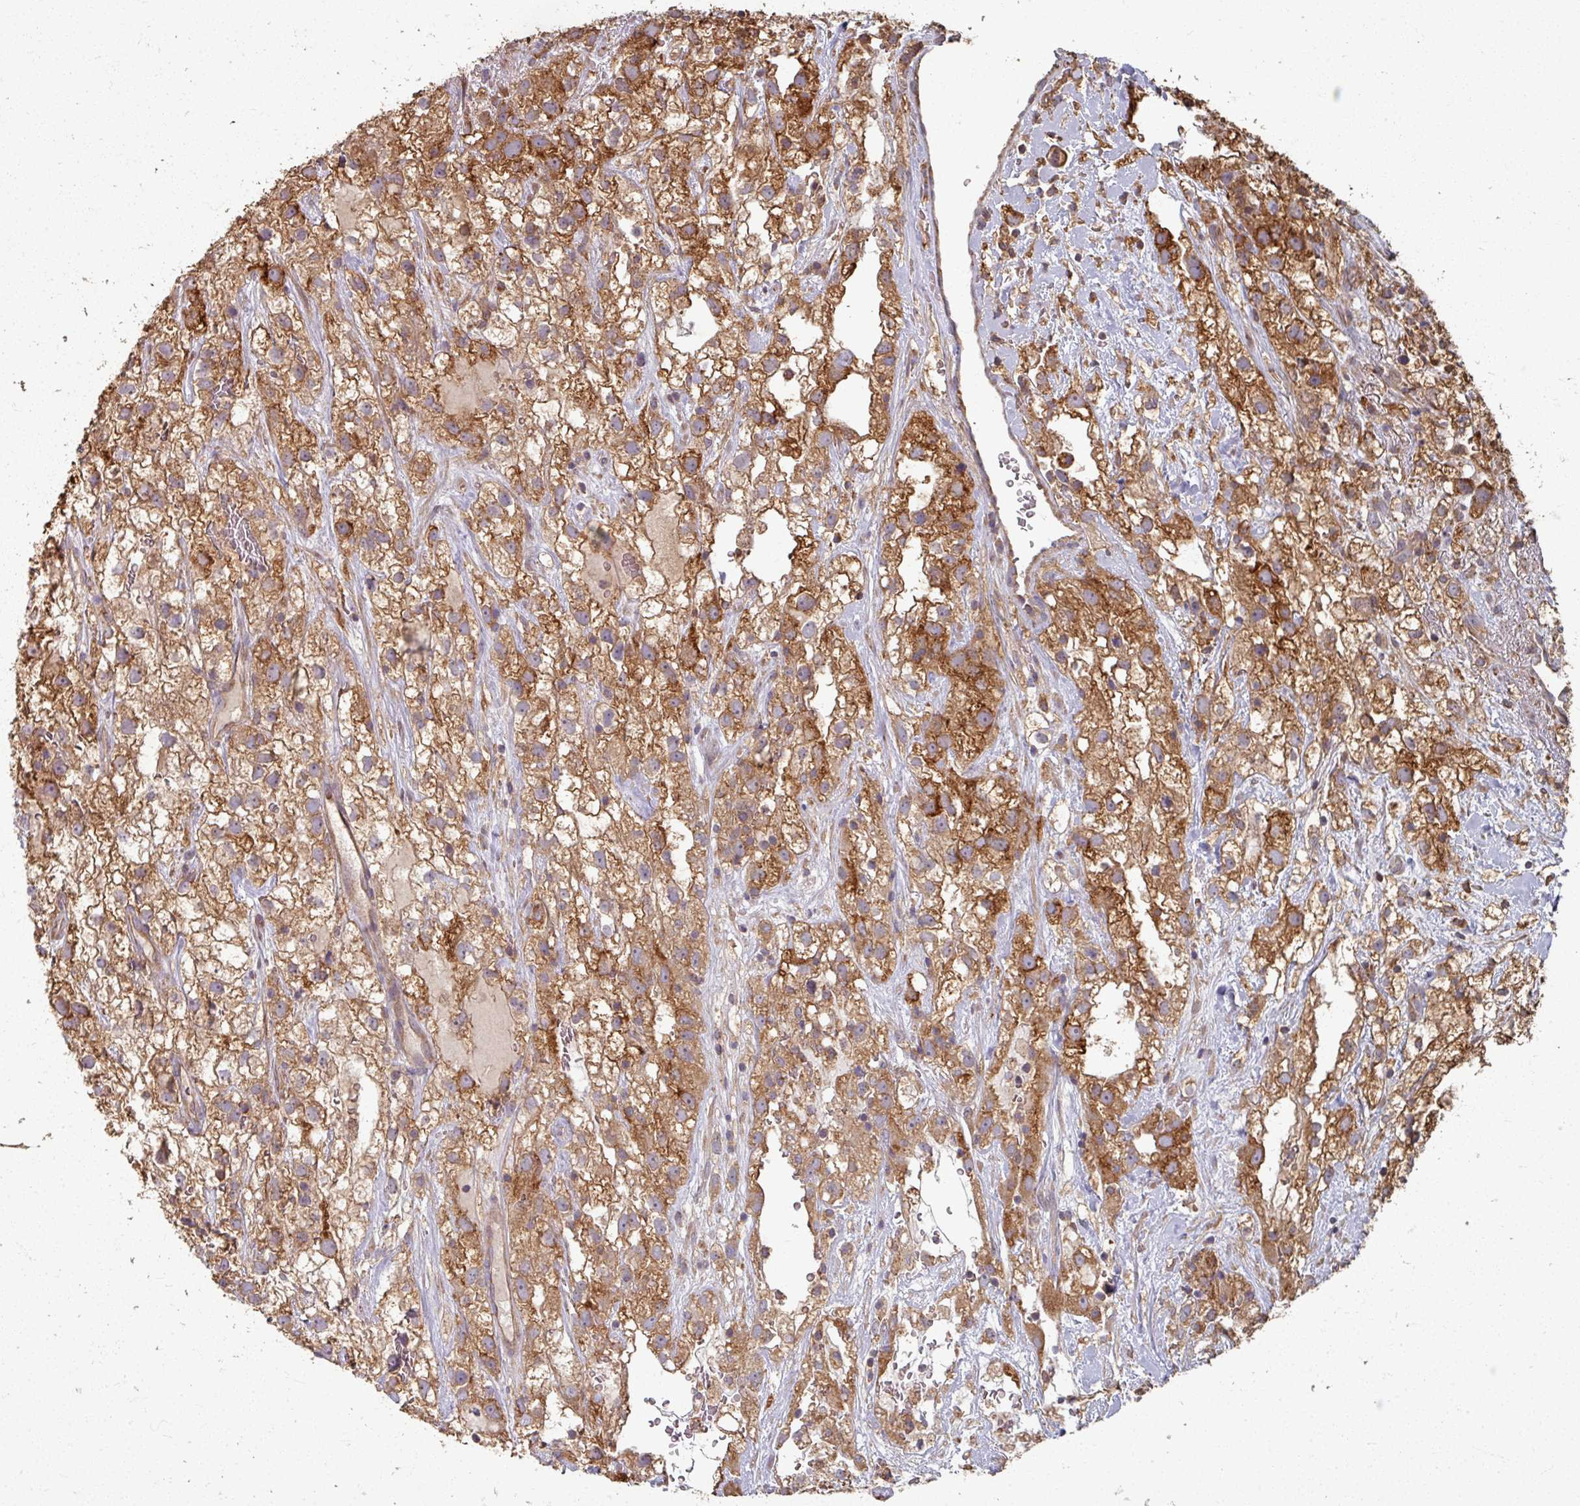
{"staining": {"intensity": "moderate", "quantity": ">75%", "location": "cytoplasmic/membranous"}, "tissue": "renal cancer", "cell_type": "Tumor cells", "image_type": "cancer", "snomed": [{"axis": "morphology", "description": "Adenocarcinoma, NOS"}, {"axis": "topography", "description": "Kidney"}], "caption": "The image exhibits a brown stain indicating the presence of a protein in the cytoplasmic/membranous of tumor cells in renal adenocarcinoma. The protein of interest is stained brown, and the nuclei are stained in blue (DAB IHC with brightfield microscopy, high magnification).", "gene": "CCDC68", "patient": {"sex": "male", "age": 59}}